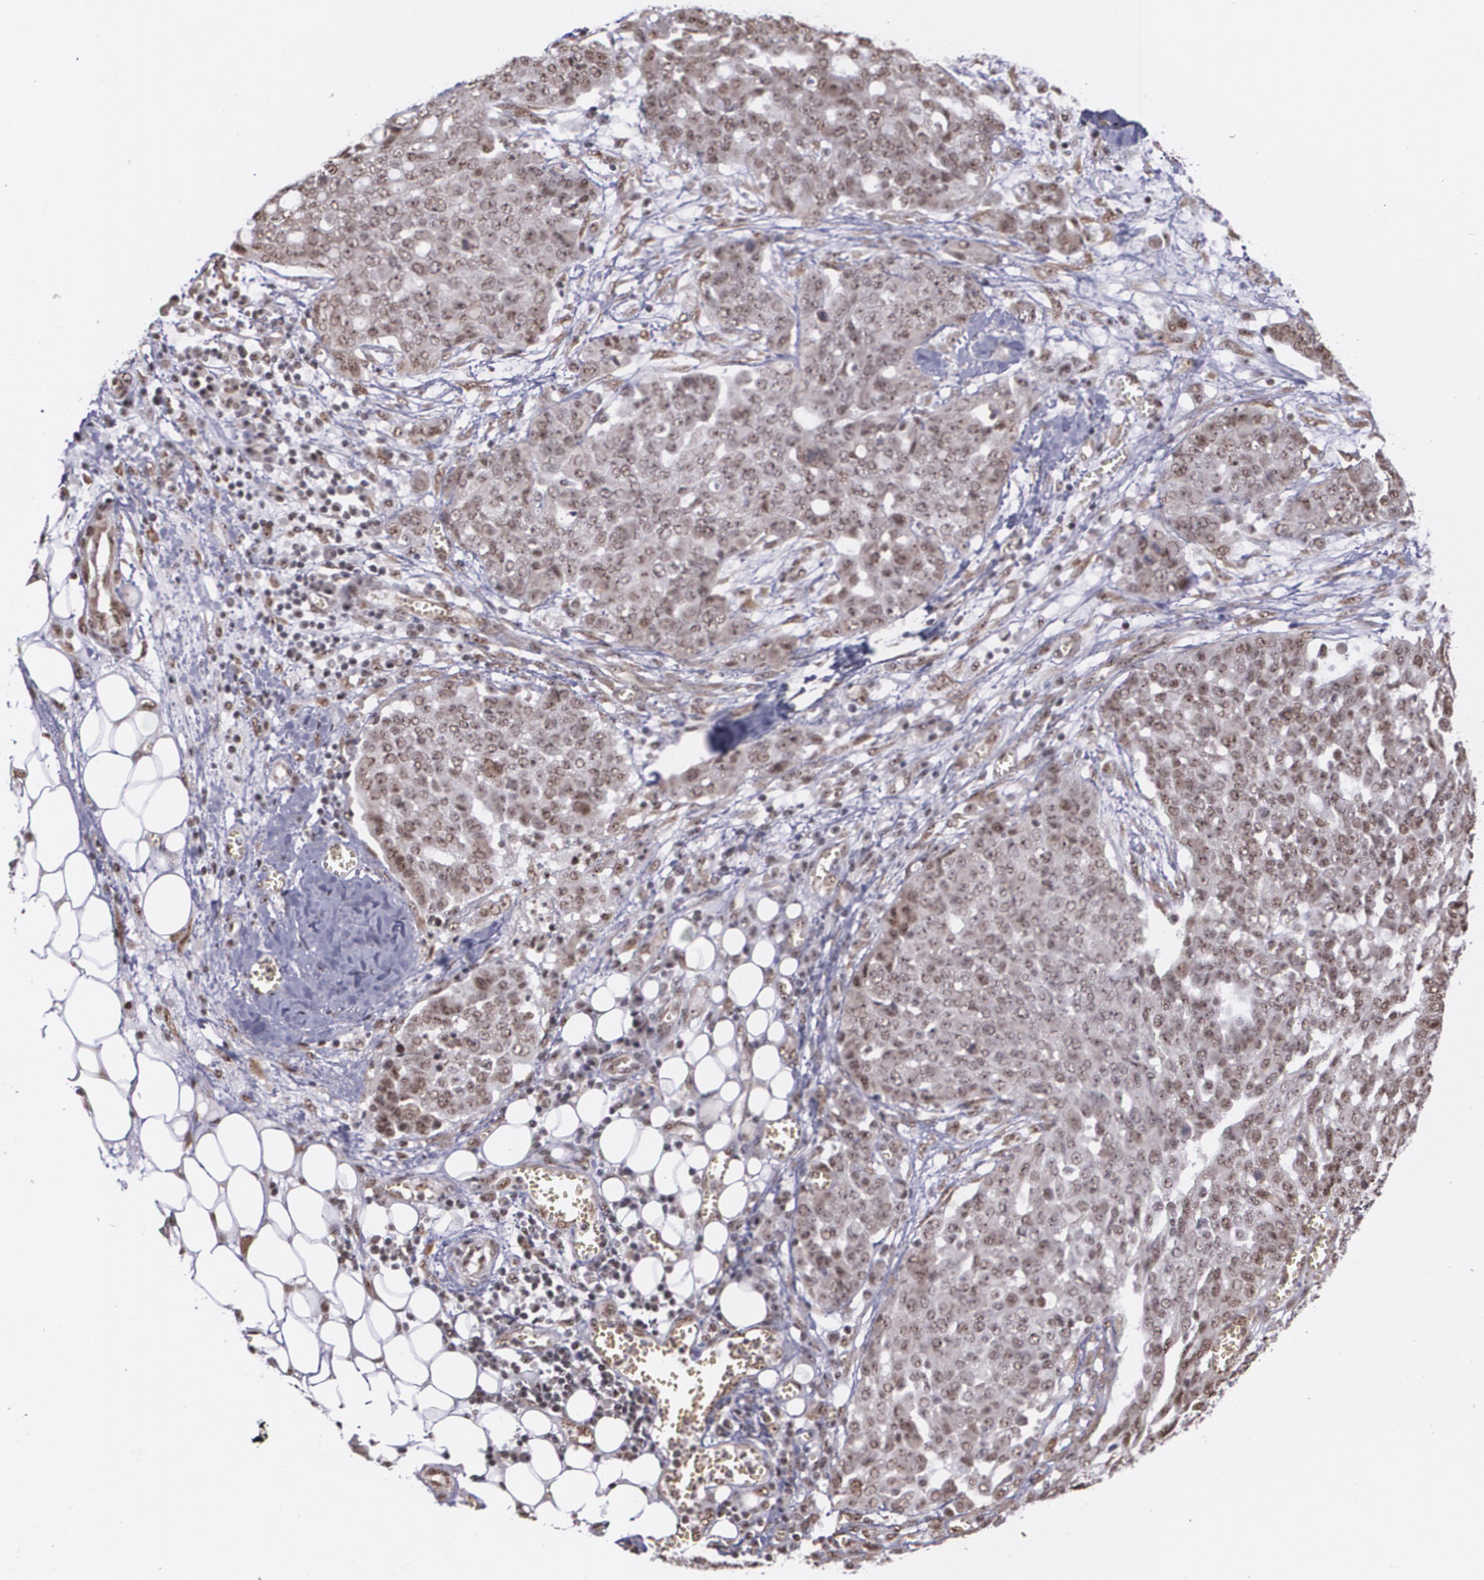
{"staining": {"intensity": "moderate", "quantity": ">75%", "location": "cytoplasmic/membranous,nuclear"}, "tissue": "ovarian cancer", "cell_type": "Tumor cells", "image_type": "cancer", "snomed": [{"axis": "morphology", "description": "Cystadenocarcinoma, serous, NOS"}, {"axis": "topography", "description": "Soft tissue"}, {"axis": "topography", "description": "Ovary"}], "caption": "Immunohistochemical staining of human ovarian cancer (serous cystadenocarcinoma) reveals medium levels of moderate cytoplasmic/membranous and nuclear protein staining in approximately >75% of tumor cells.", "gene": "C6orf15", "patient": {"sex": "female", "age": 57}}